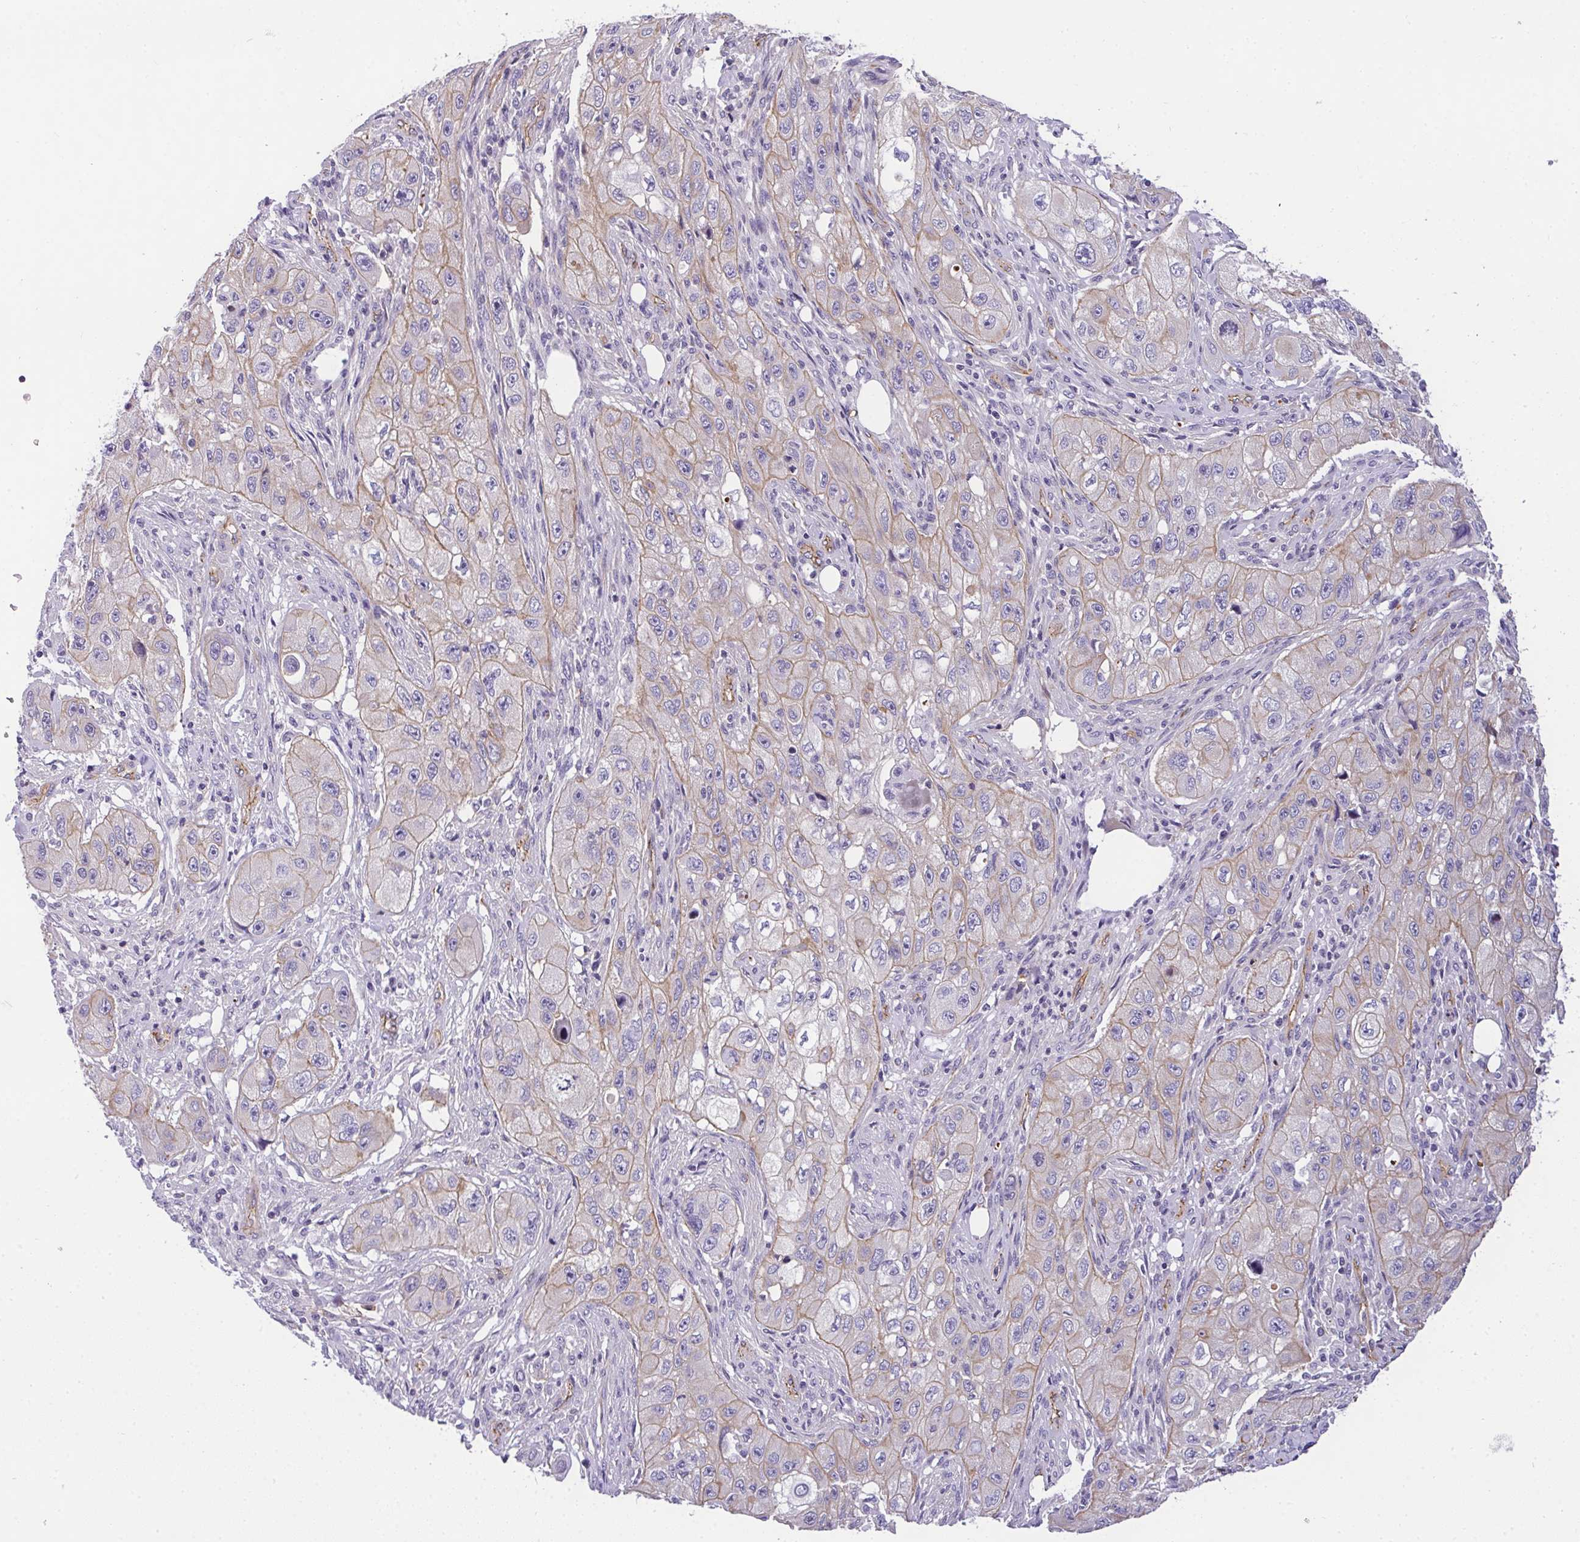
{"staining": {"intensity": "weak", "quantity": ">75%", "location": "cytoplasmic/membranous"}, "tissue": "skin cancer", "cell_type": "Tumor cells", "image_type": "cancer", "snomed": [{"axis": "morphology", "description": "Squamous cell carcinoma, NOS"}, {"axis": "topography", "description": "Skin"}, {"axis": "topography", "description": "Subcutis"}], "caption": "Immunohistochemical staining of human skin cancer (squamous cell carcinoma) displays low levels of weak cytoplasmic/membranous expression in approximately >75% of tumor cells.", "gene": "OR11H4", "patient": {"sex": "male", "age": 73}}